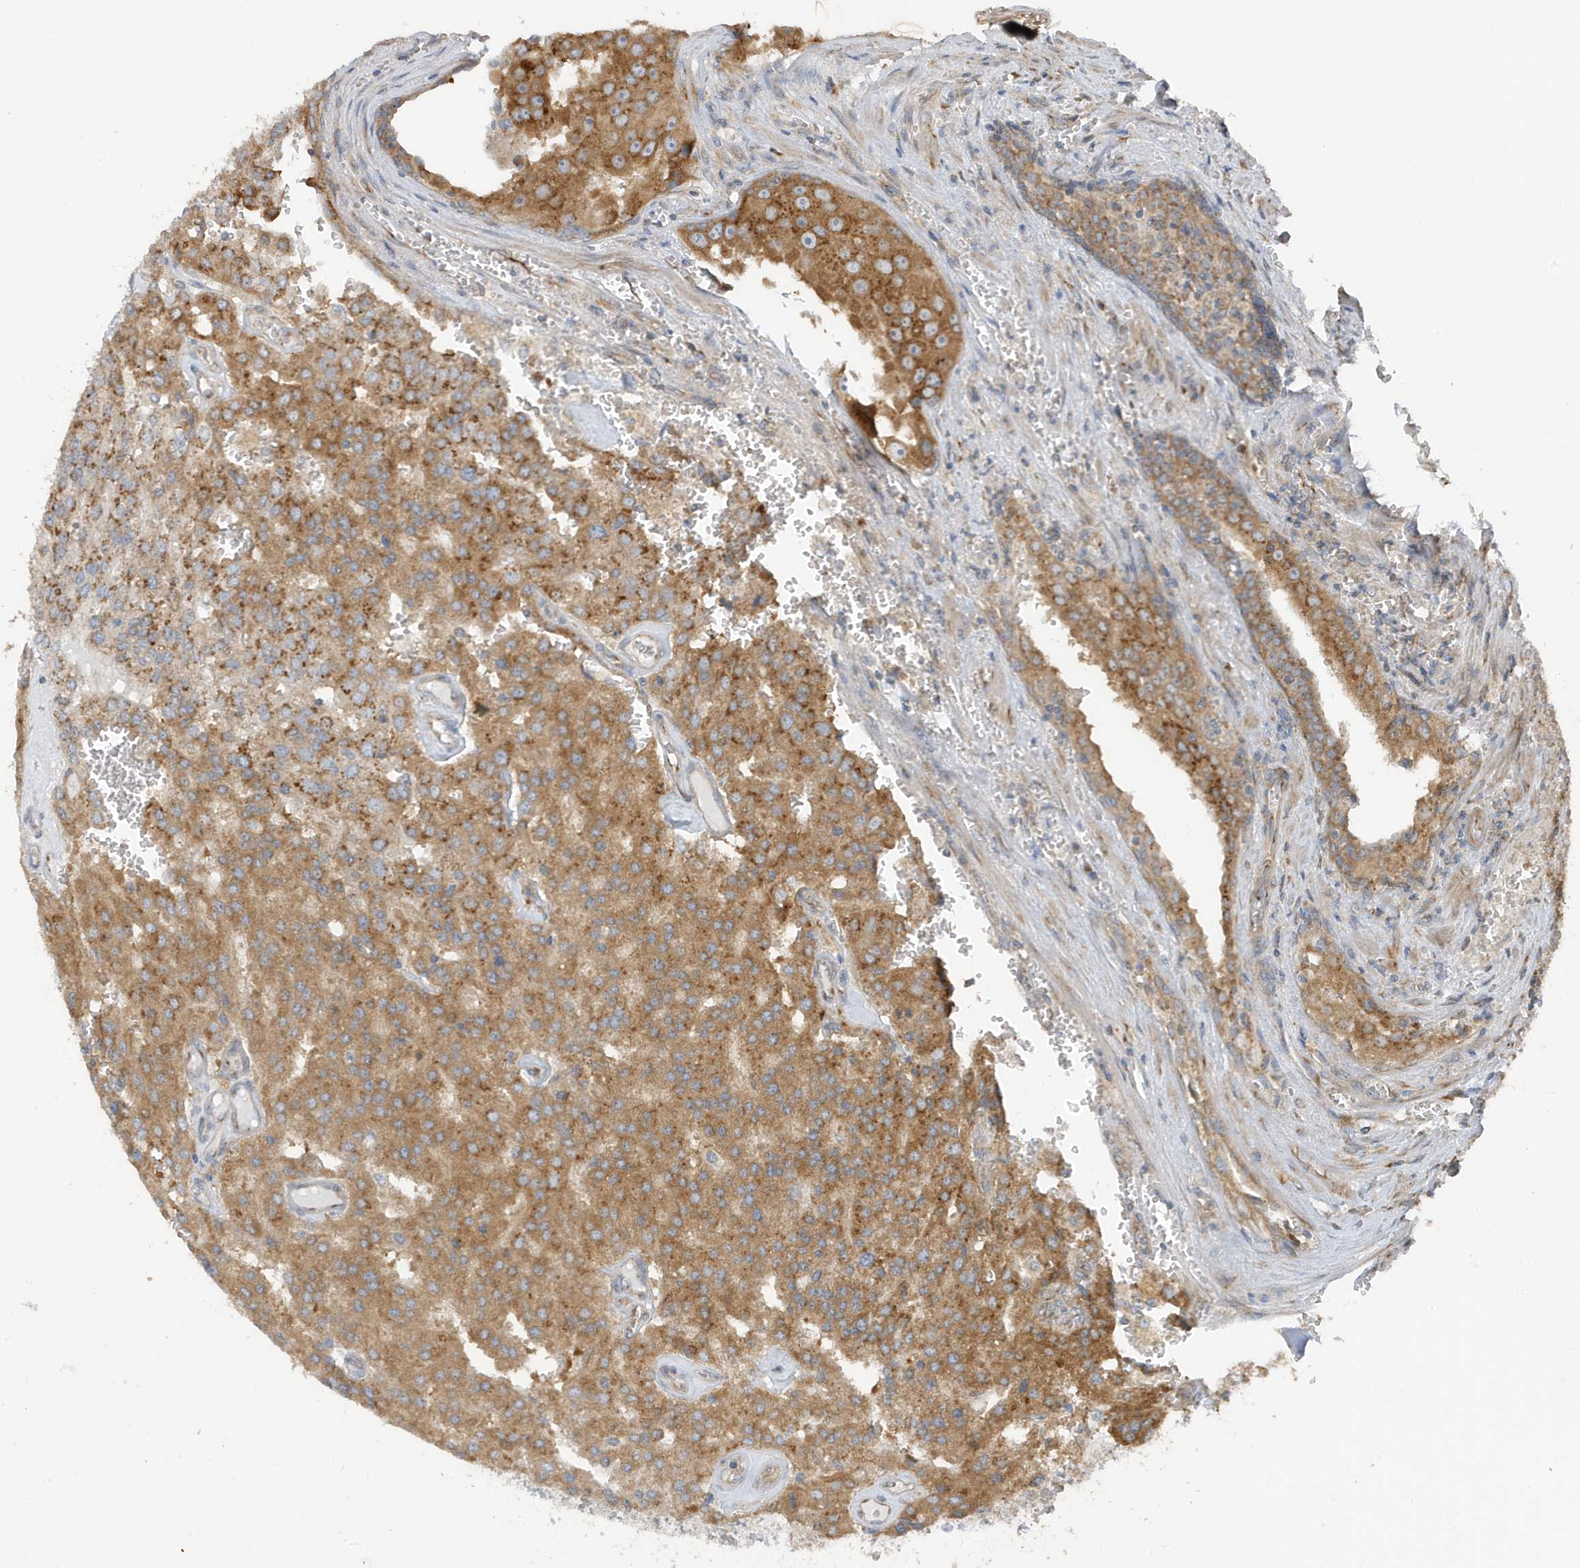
{"staining": {"intensity": "moderate", "quantity": ">75%", "location": "cytoplasmic/membranous"}, "tissue": "prostate cancer", "cell_type": "Tumor cells", "image_type": "cancer", "snomed": [{"axis": "morphology", "description": "Adenocarcinoma, High grade"}, {"axis": "topography", "description": "Prostate"}], "caption": "Human high-grade adenocarcinoma (prostate) stained for a protein (brown) shows moderate cytoplasmic/membranous positive expression in about >75% of tumor cells.", "gene": "GOLGA4", "patient": {"sex": "male", "age": 68}}